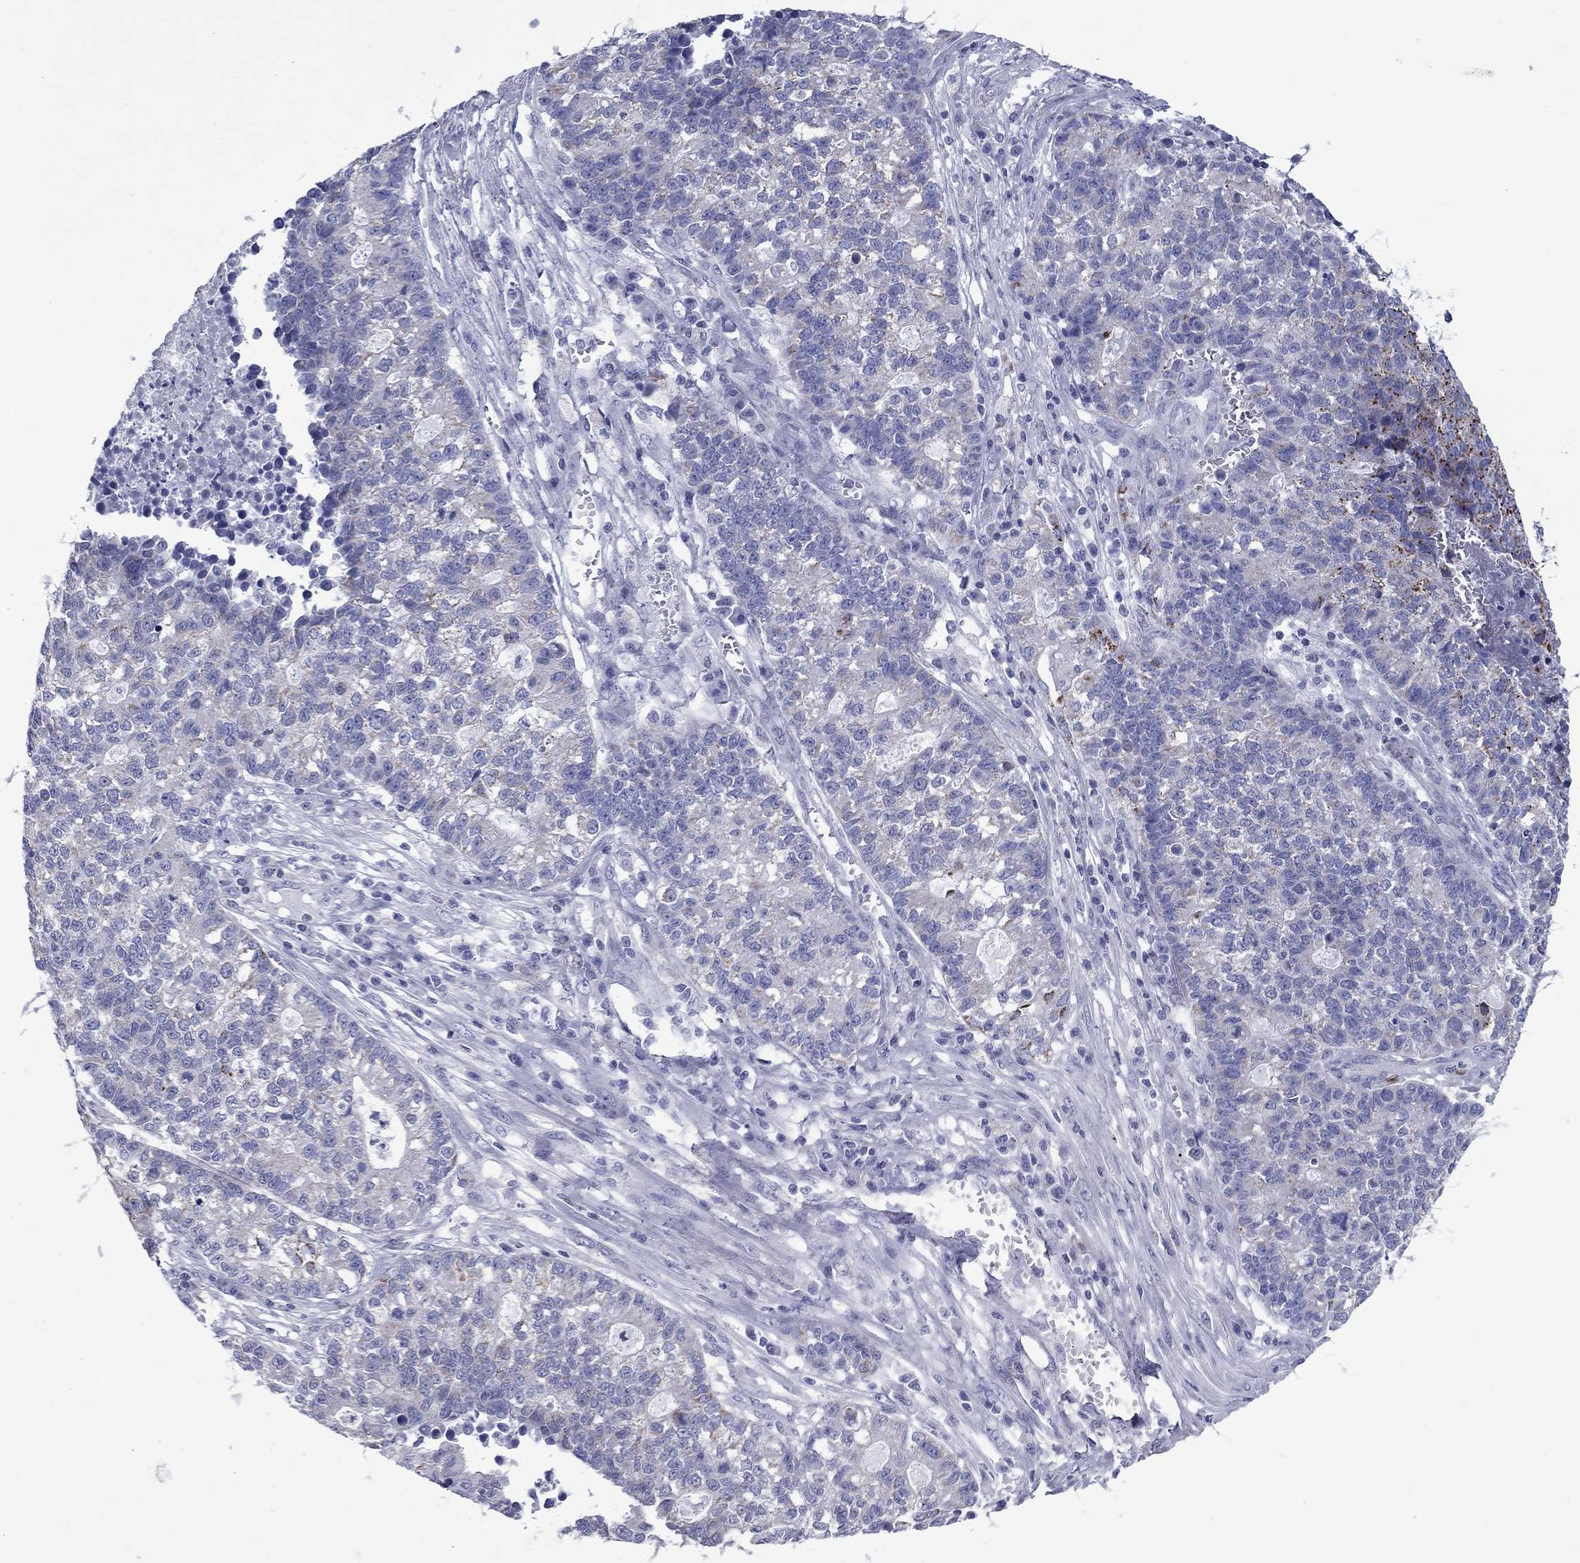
{"staining": {"intensity": "negative", "quantity": "none", "location": "none"}, "tissue": "lung cancer", "cell_type": "Tumor cells", "image_type": "cancer", "snomed": [{"axis": "morphology", "description": "Adenocarcinoma, NOS"}, {"axis": "topography", "description": "Lung"}], "caption": "IHC image of lung cancer (adenocarcinoma) stained for a protein (brown), which demonstrates no positivity in tumor cells. (DAB IHC visualized using brightfield microscopy, high magnification).", "gene": "ACADSB", "patient": {"sex": "male", "age": 57}}